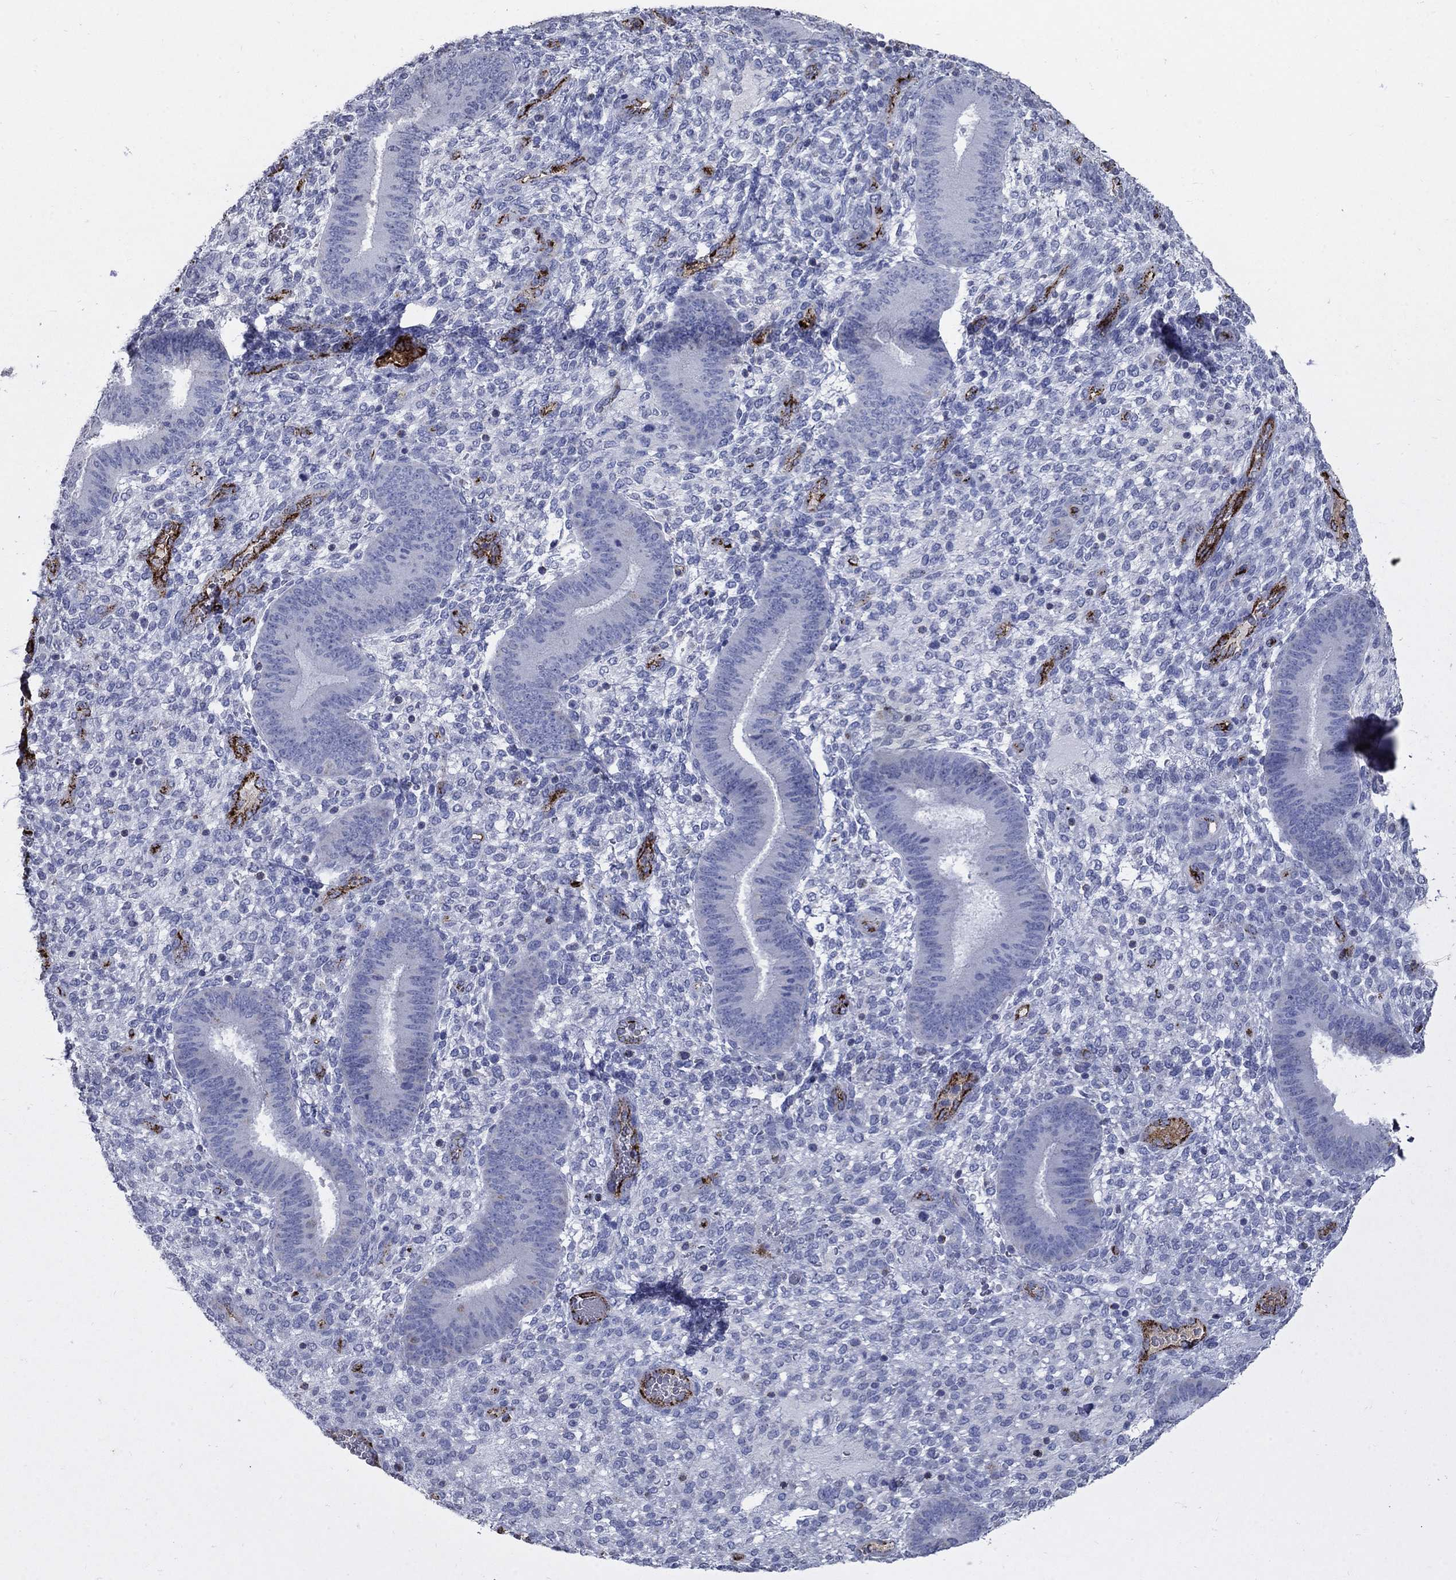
{"staining": {"intensity": "negative", "quantity": "none", "location": "none"}, "tissue": "endometrium", "cell_type": "Cells in endometrial stroma", "image_type": "normal", "snomed": [{"axis": "morphology", "description": "Normal tissue, NOS"}, {"axis": "topography", "description": "Endometrium"}], "caption": "Micrograph shows no protein positivity in cells in endometrial stroma of benign endometrium. (Brightfield microscopy of DAB immunohistochemistry at high magnification).", "gene": "TINAG", "patient": {"sex": "female", "age": 39}}